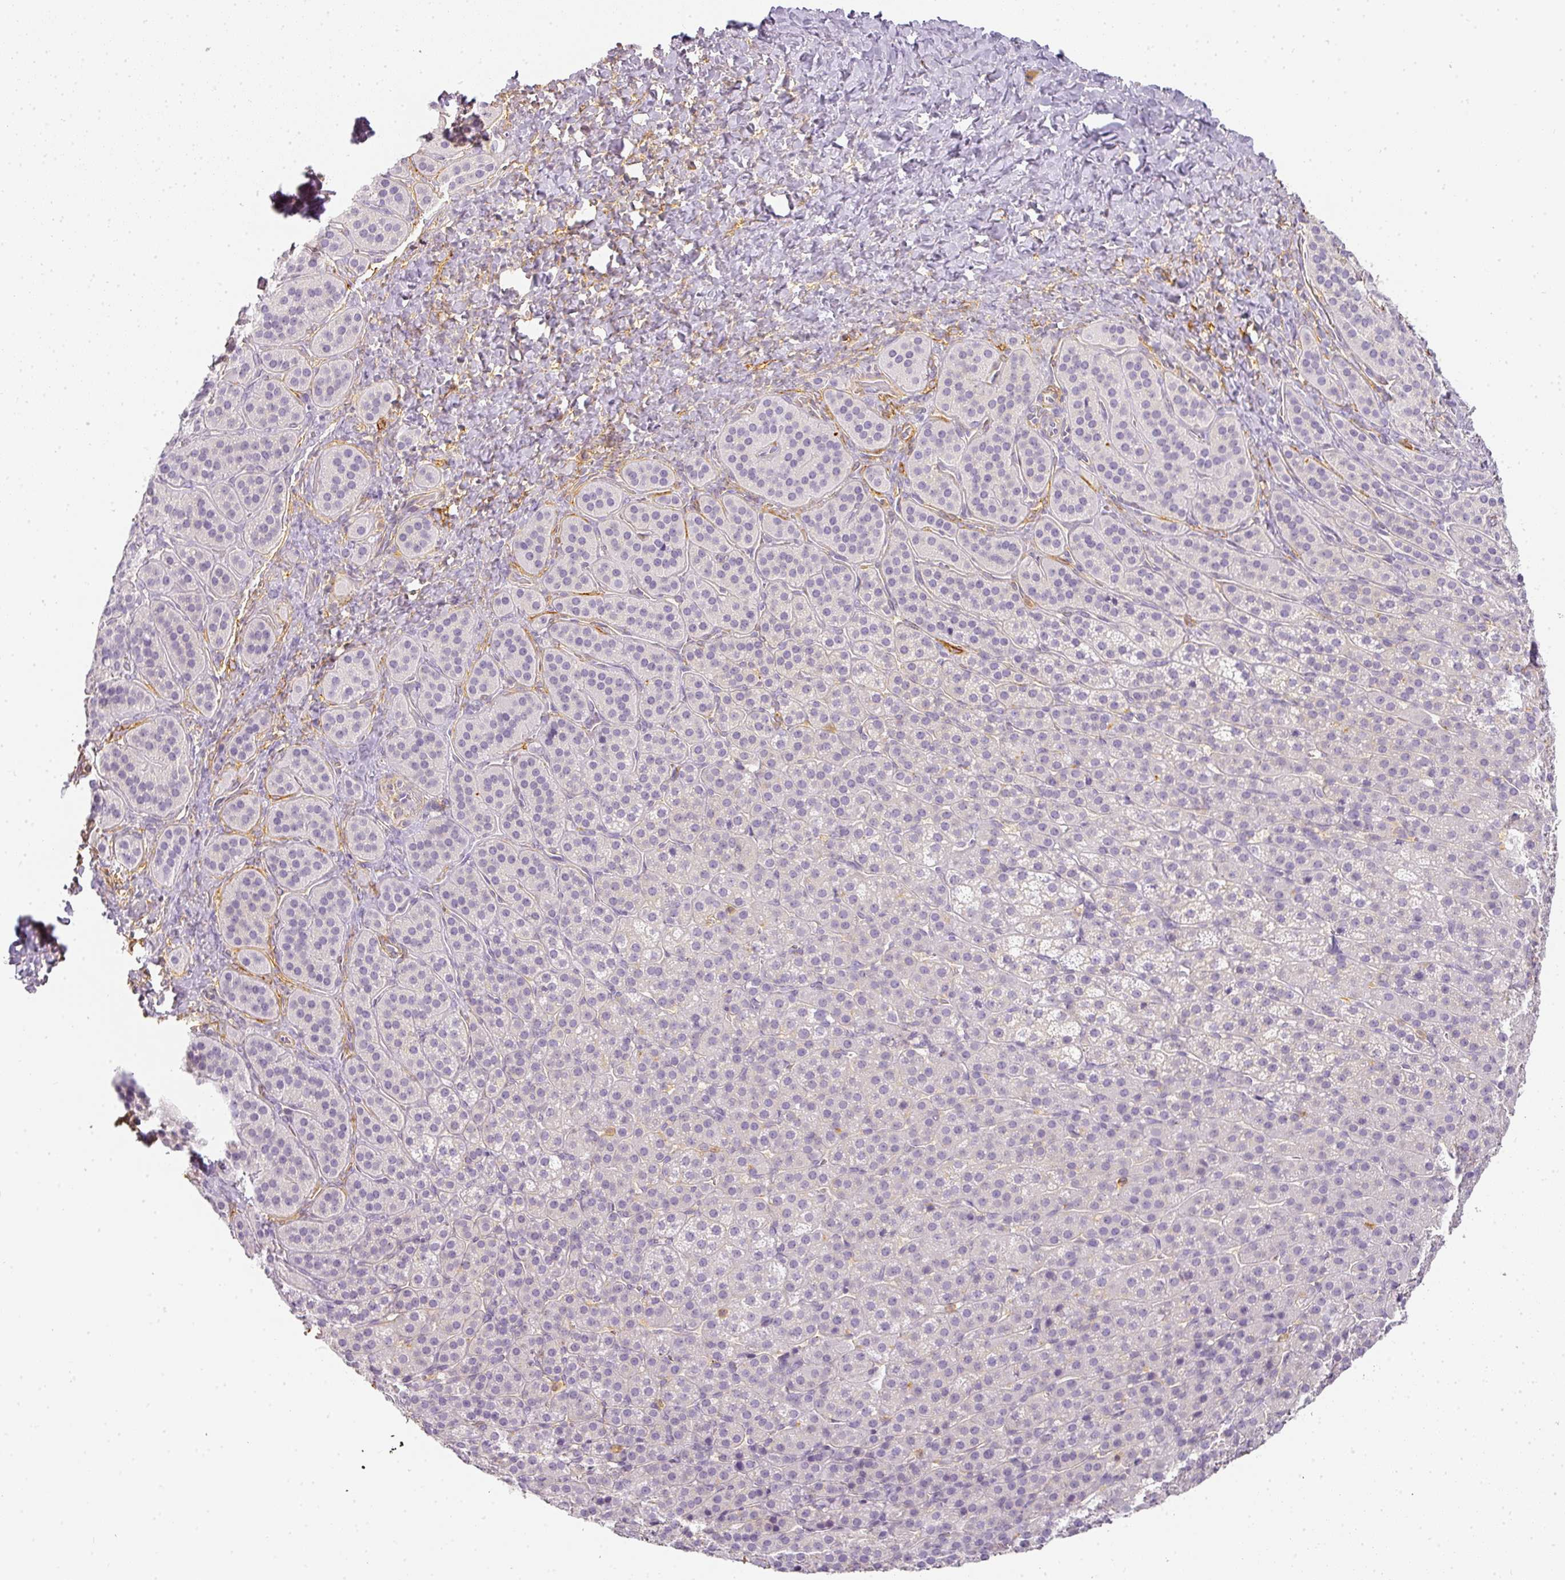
{"staining": {"intensity": "negative", "quantity": "none", "location": "none"}, "tissue": "adrenal gland", "cell_type": "Glandular cells", "image_type": "normal", "snomed": [{"axis": "morphology", "description": "Normal tissue, NOS"}, {"axis": "topography", "description": "Adrenal gland"}], "caption": "Micrograph shows no significant protein staining in glandular cells of benign adrenal gland.", "gene": "TMEM42", "patient": {"sex": "female", "age": 41}}